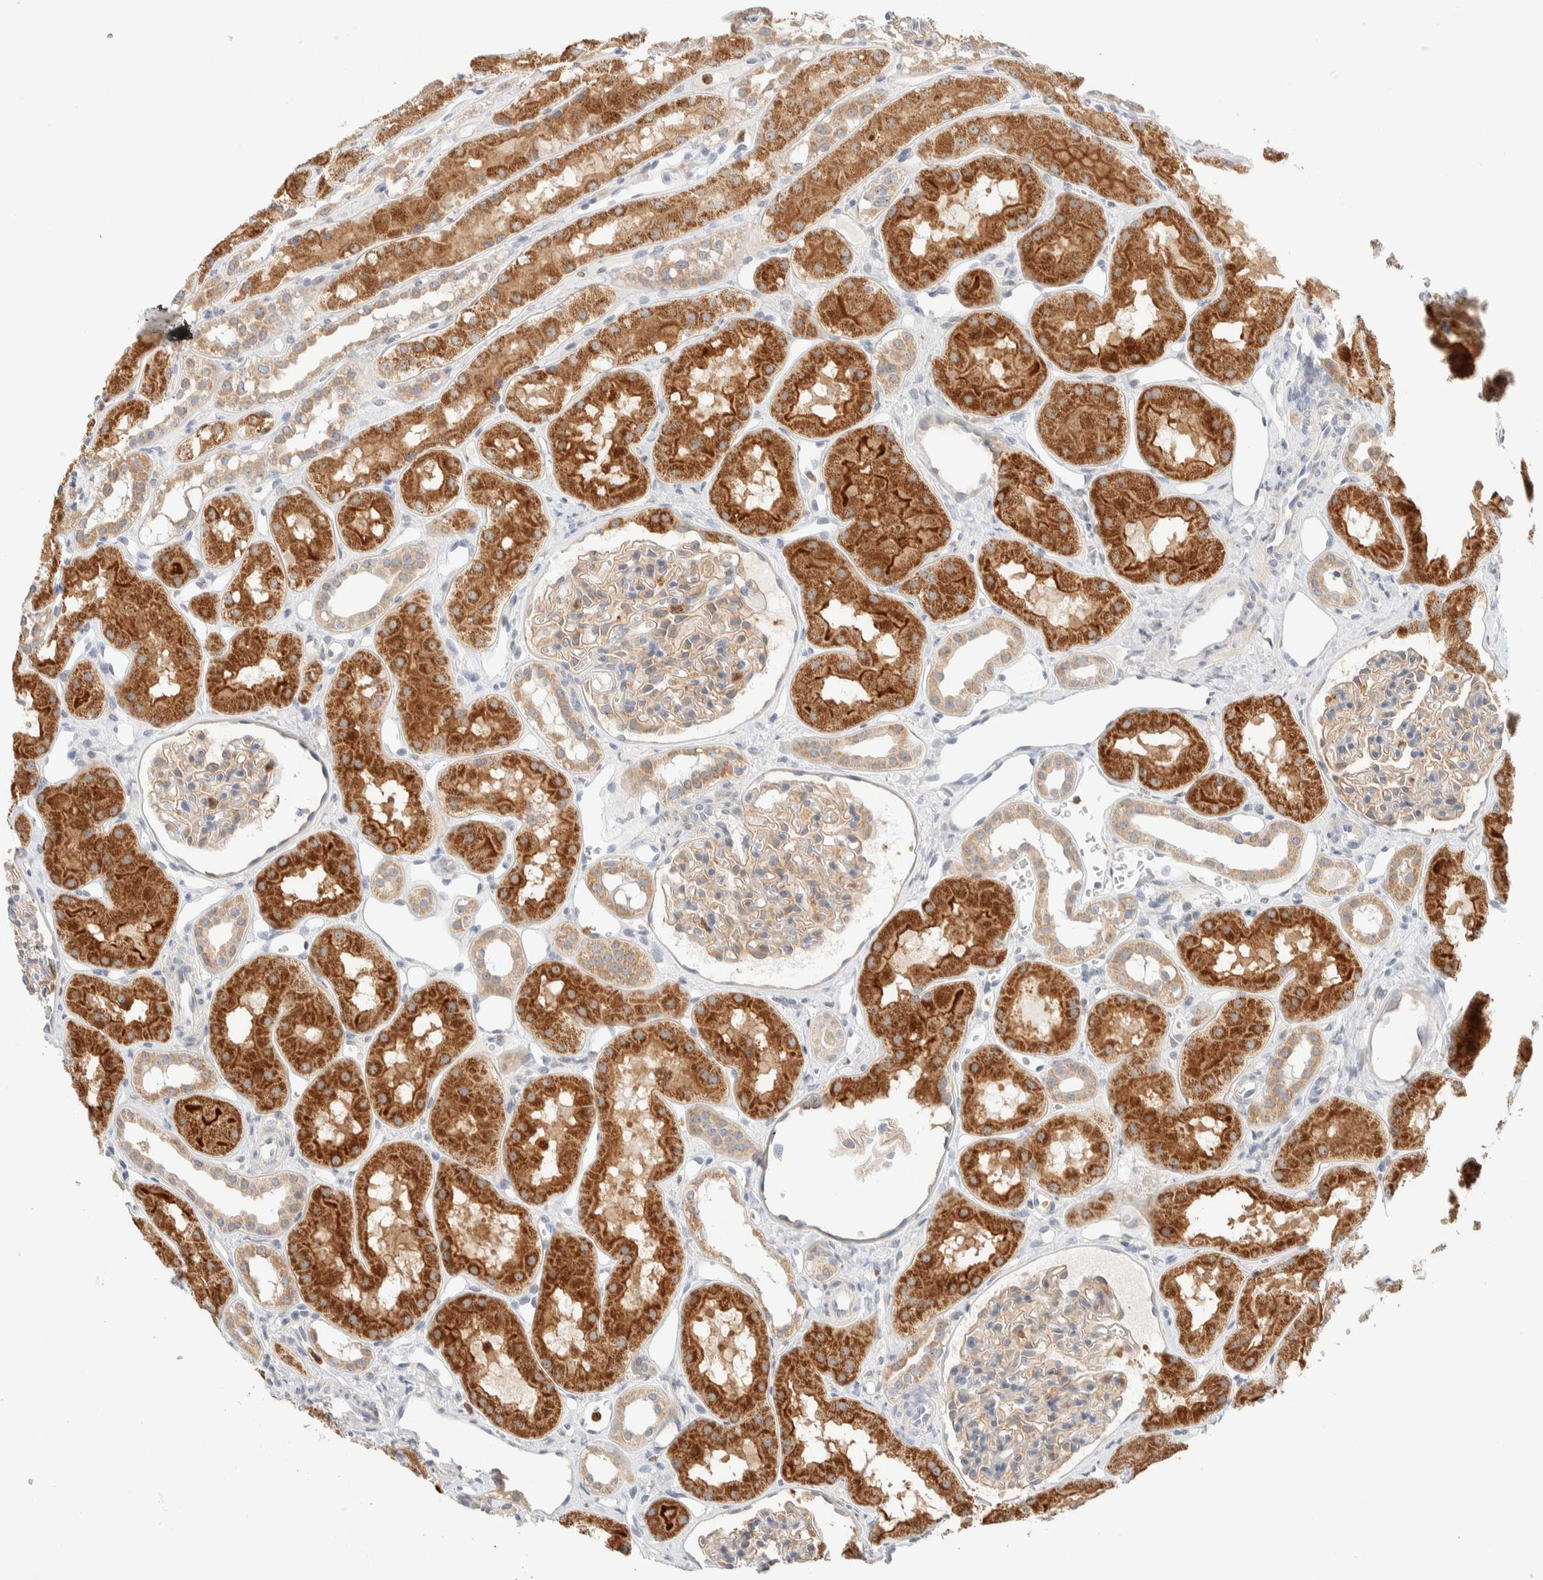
{"staining": {"intensity": "weak", "quantity": ">75%", "location": "cytoplasmic/membranous"}, "tissue": "kidney", "cell_type": "Cells in glomeruli", "image_type": "normal", "snomed": [{"axis": "morphology", "description": "Normal tissue, NOS"}, {"axis": "topography", "description": "Kidney"}], "caption": "Unremarkable kidney displays weak cytoplasmic/membranous expression in approximately >75% of cells in glomeruli Using DAB (3,3'-diaminobenzidine) (brown) and hematoxylin (blue) stains, captured at high magnification using brightfield microscopy..", "gene": "HDHD3", "patient": {"sex": "male", "age": 16}}